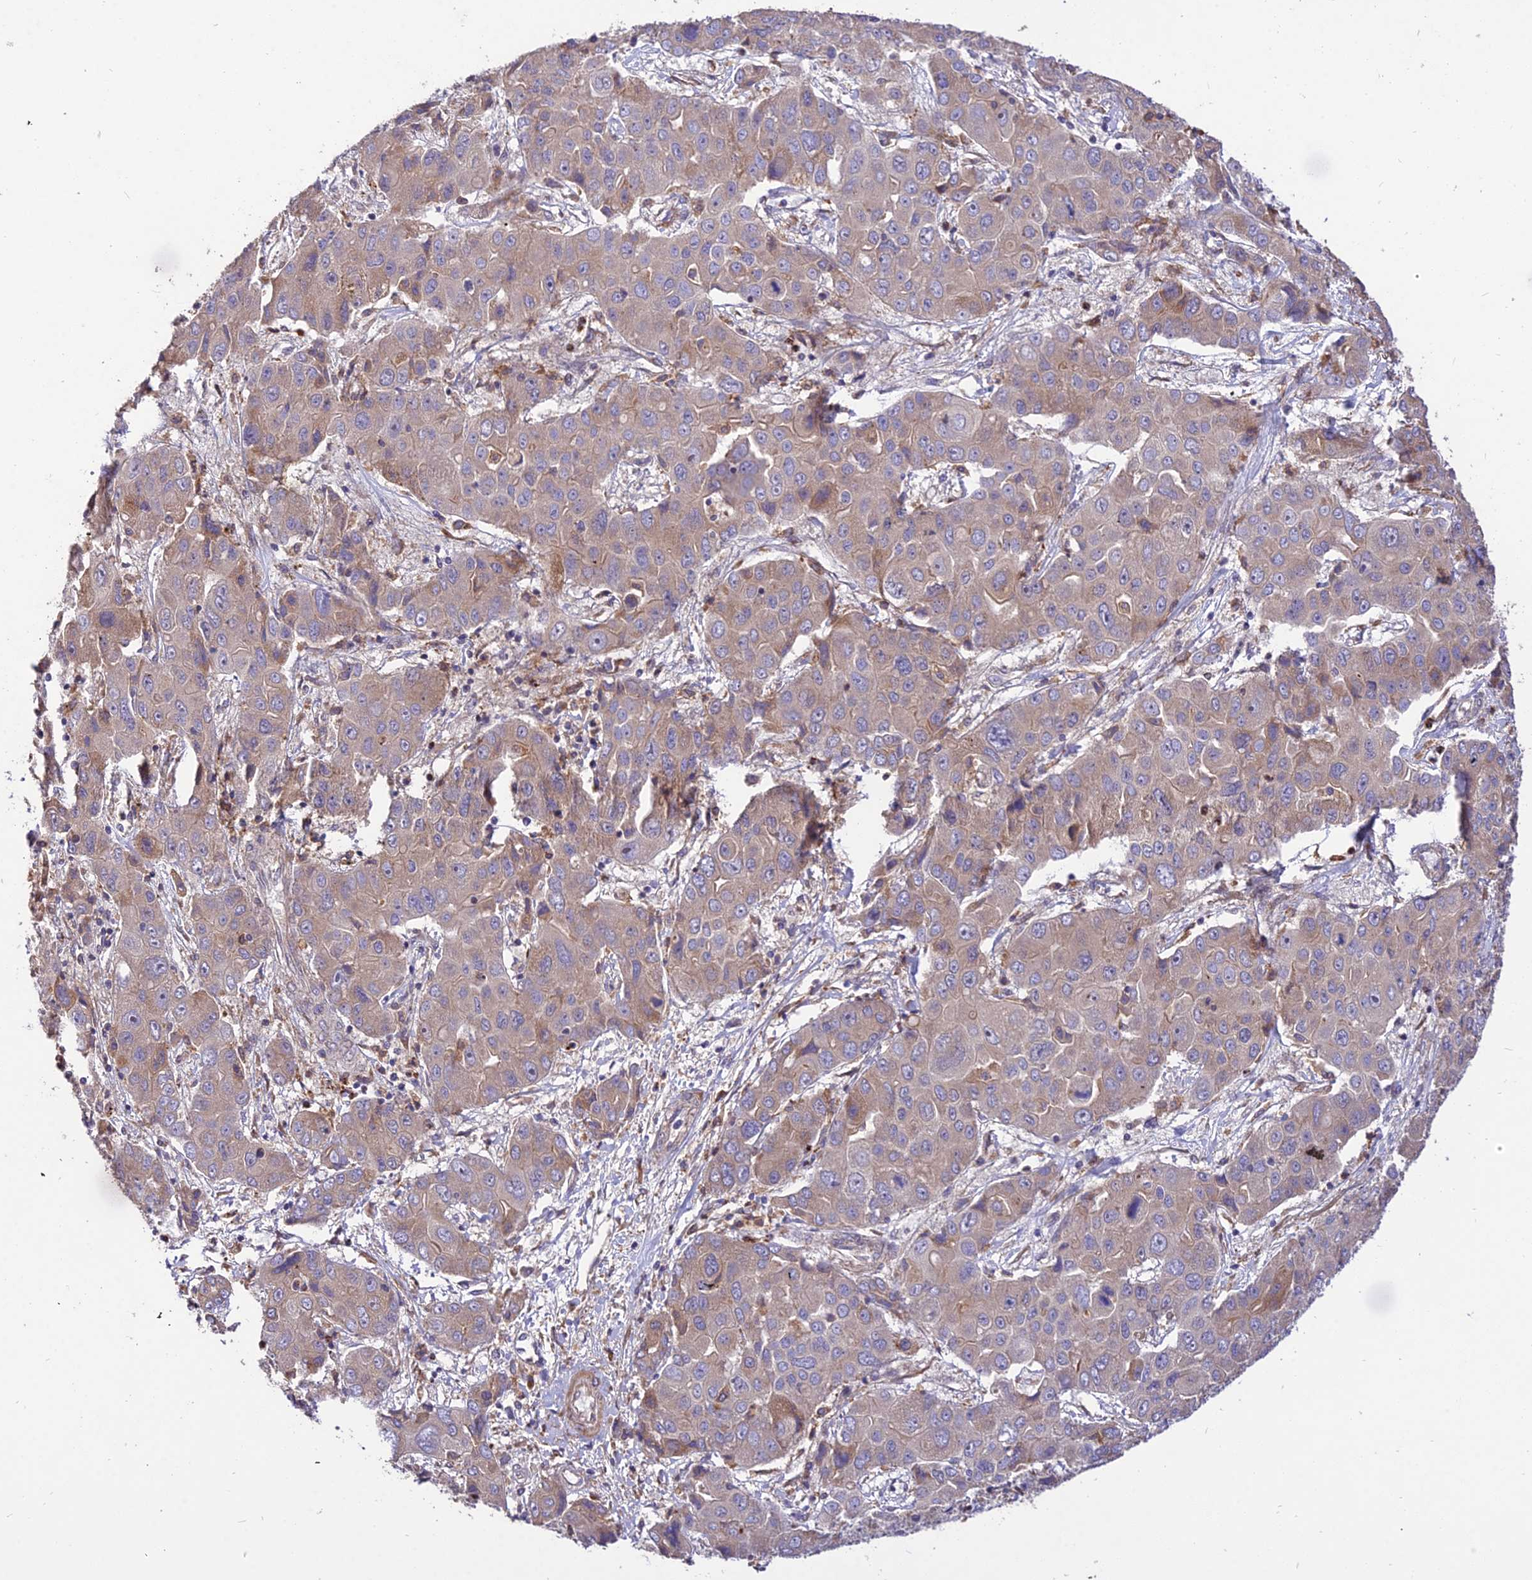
{"staining": {"intensity": "moderate", "quantity": "25%-75%", "location": "cytoplasmic/membranous"}, "tissue": "liver cancer", "cell_type": "Tumor cells", "image_type": "cancer", "snomed": [{"axis": "morphology", "description": "Cholangiocarcinoma"}, {"axis": "topography", "description": "Liver"}], "caption": "This histopathology image reveals immunohistochemistry staining of cholangiocarcinoma (liver), with medium moderate cytoplasmic/membranous staining in approximately 25%-75% of tumor cells.", "gene": "ROCK1", "patient": {"sex": "male", "age": 67}}